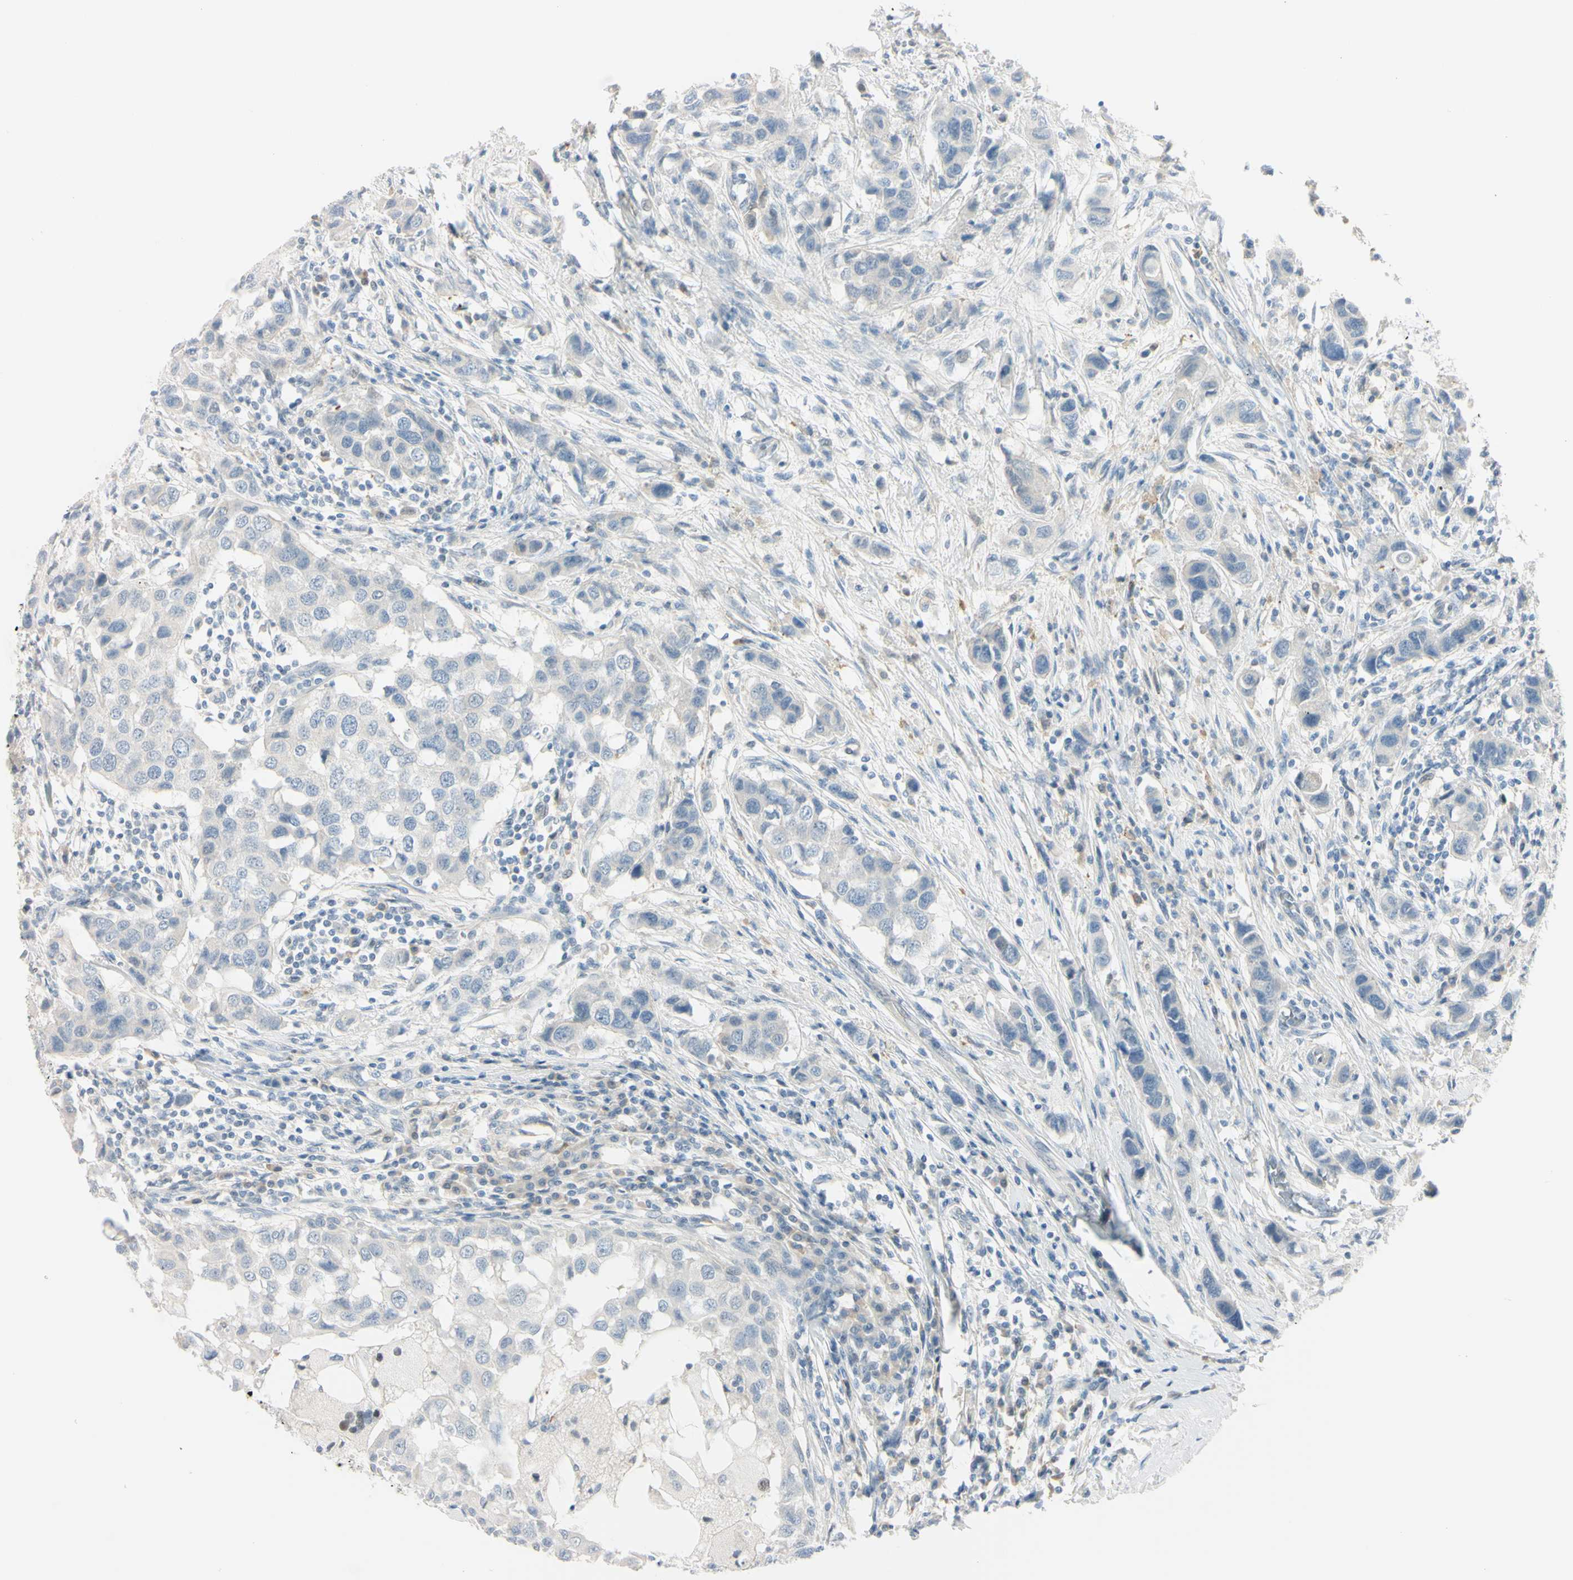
{"staining": {"intensity": "negative", "quantity": "none", "location": "none"}, "tissue": "breast cancer", "cell_type": "Tumor cells", "image_type": "cancer", "snomed": [{"axis": "morphology", "description": "Normal tissue, NOS"}, {"axis": "morphology", "description": "Duct carcinoma"}, {"axis": "topography", "description": "Breast"}], "caption": "Image shows no protein expression in tumor cells of intraductal carcinoma (breast) tissue.", "gene": "ASB9", "patient": {"sex": "female", "age": 50}}